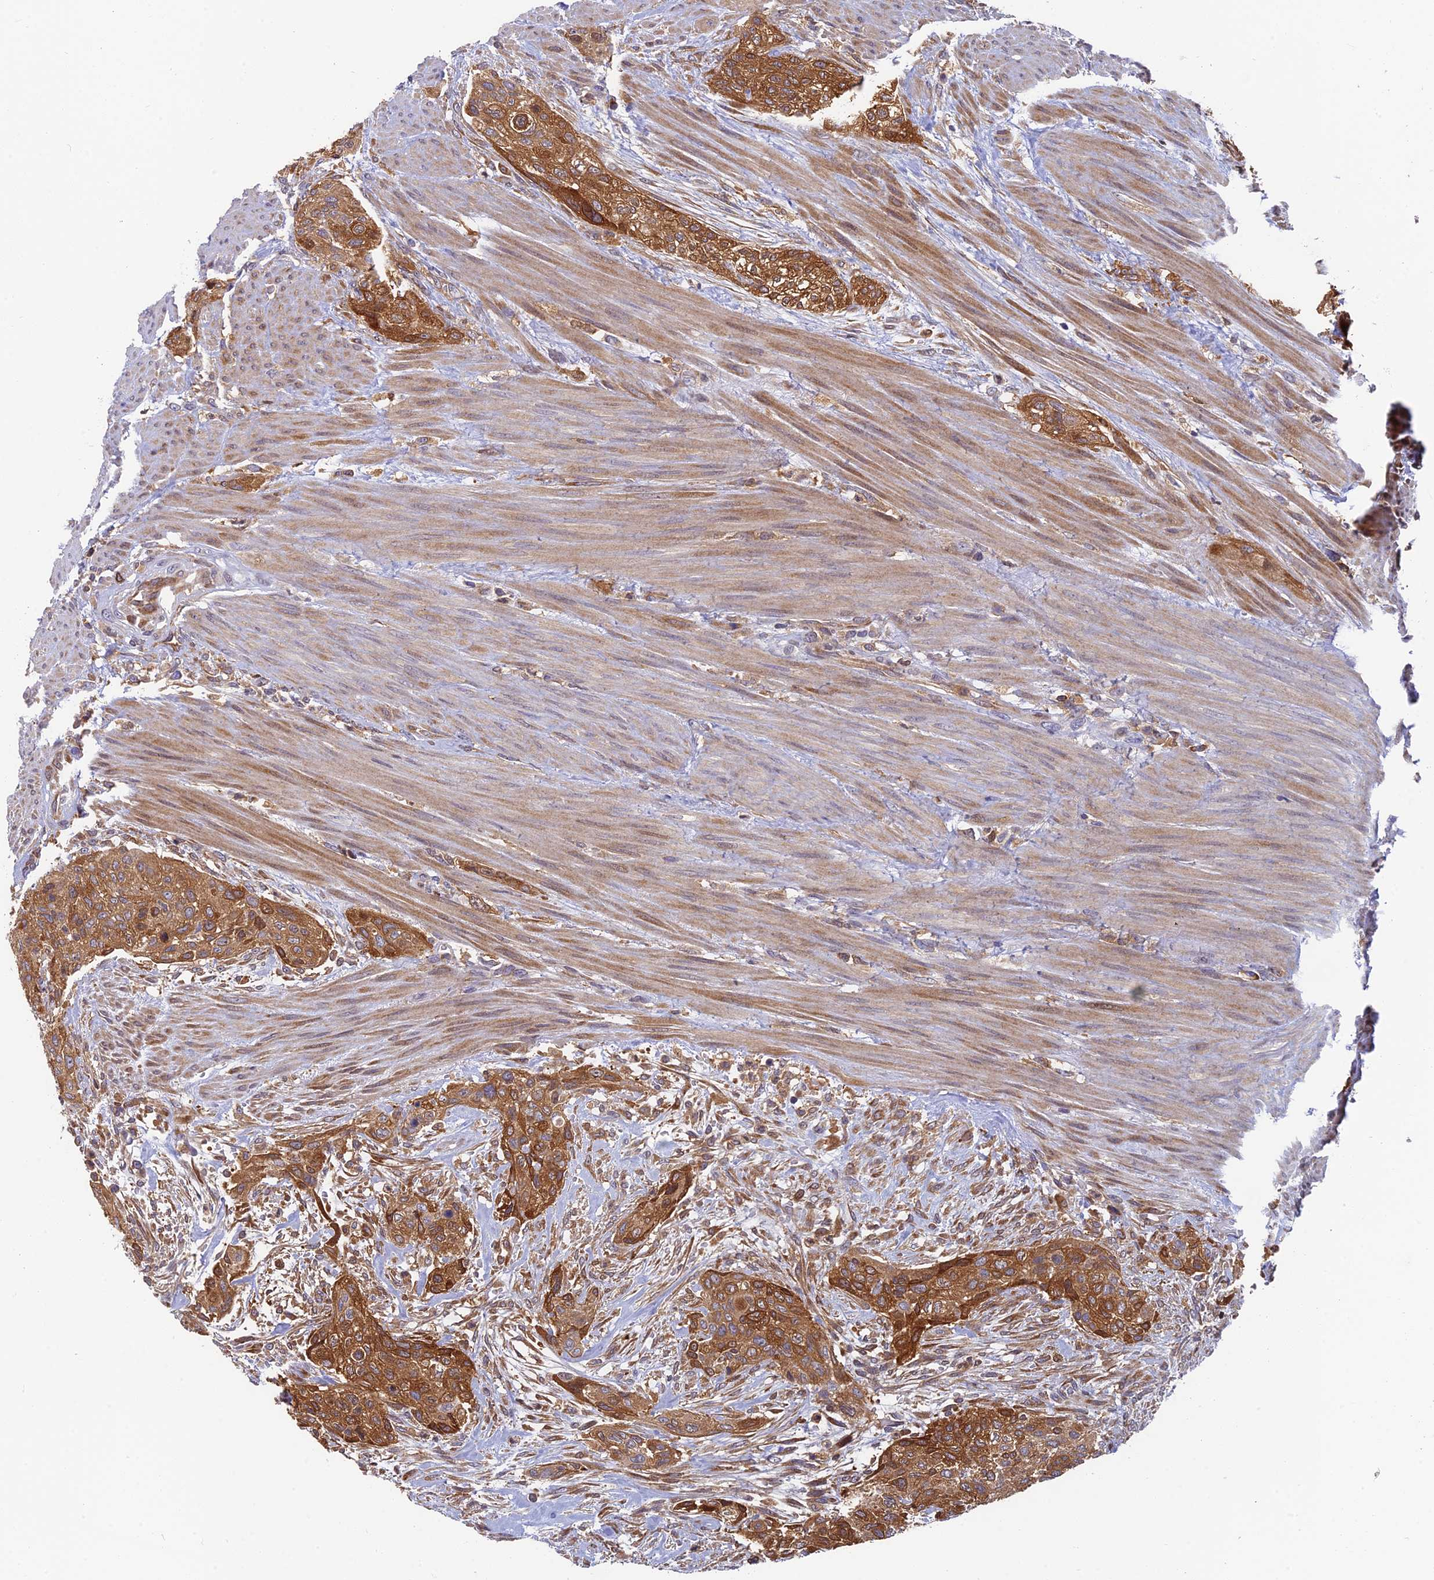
{"staining": {"intensity": "strong", "quantity": ">75%", "location": "cytoplasmic/membranous"}, "tissue": "urothelial cancer", "cell_type": "Tumor cells", "image_type": "cancer", "snomed": [{"axis": "morphology", "description": "Urothelial carcinoma, High grade"}, {"axis": "topography", "description": "Urinary bladder"}], "caption": "A brown stain highlights strong cytoplasmic/membranous positivity of a protein in human urothelial cancer tumor cells.", "gene": "IPO5", "patient": {"sex": "male", "age": 35}}